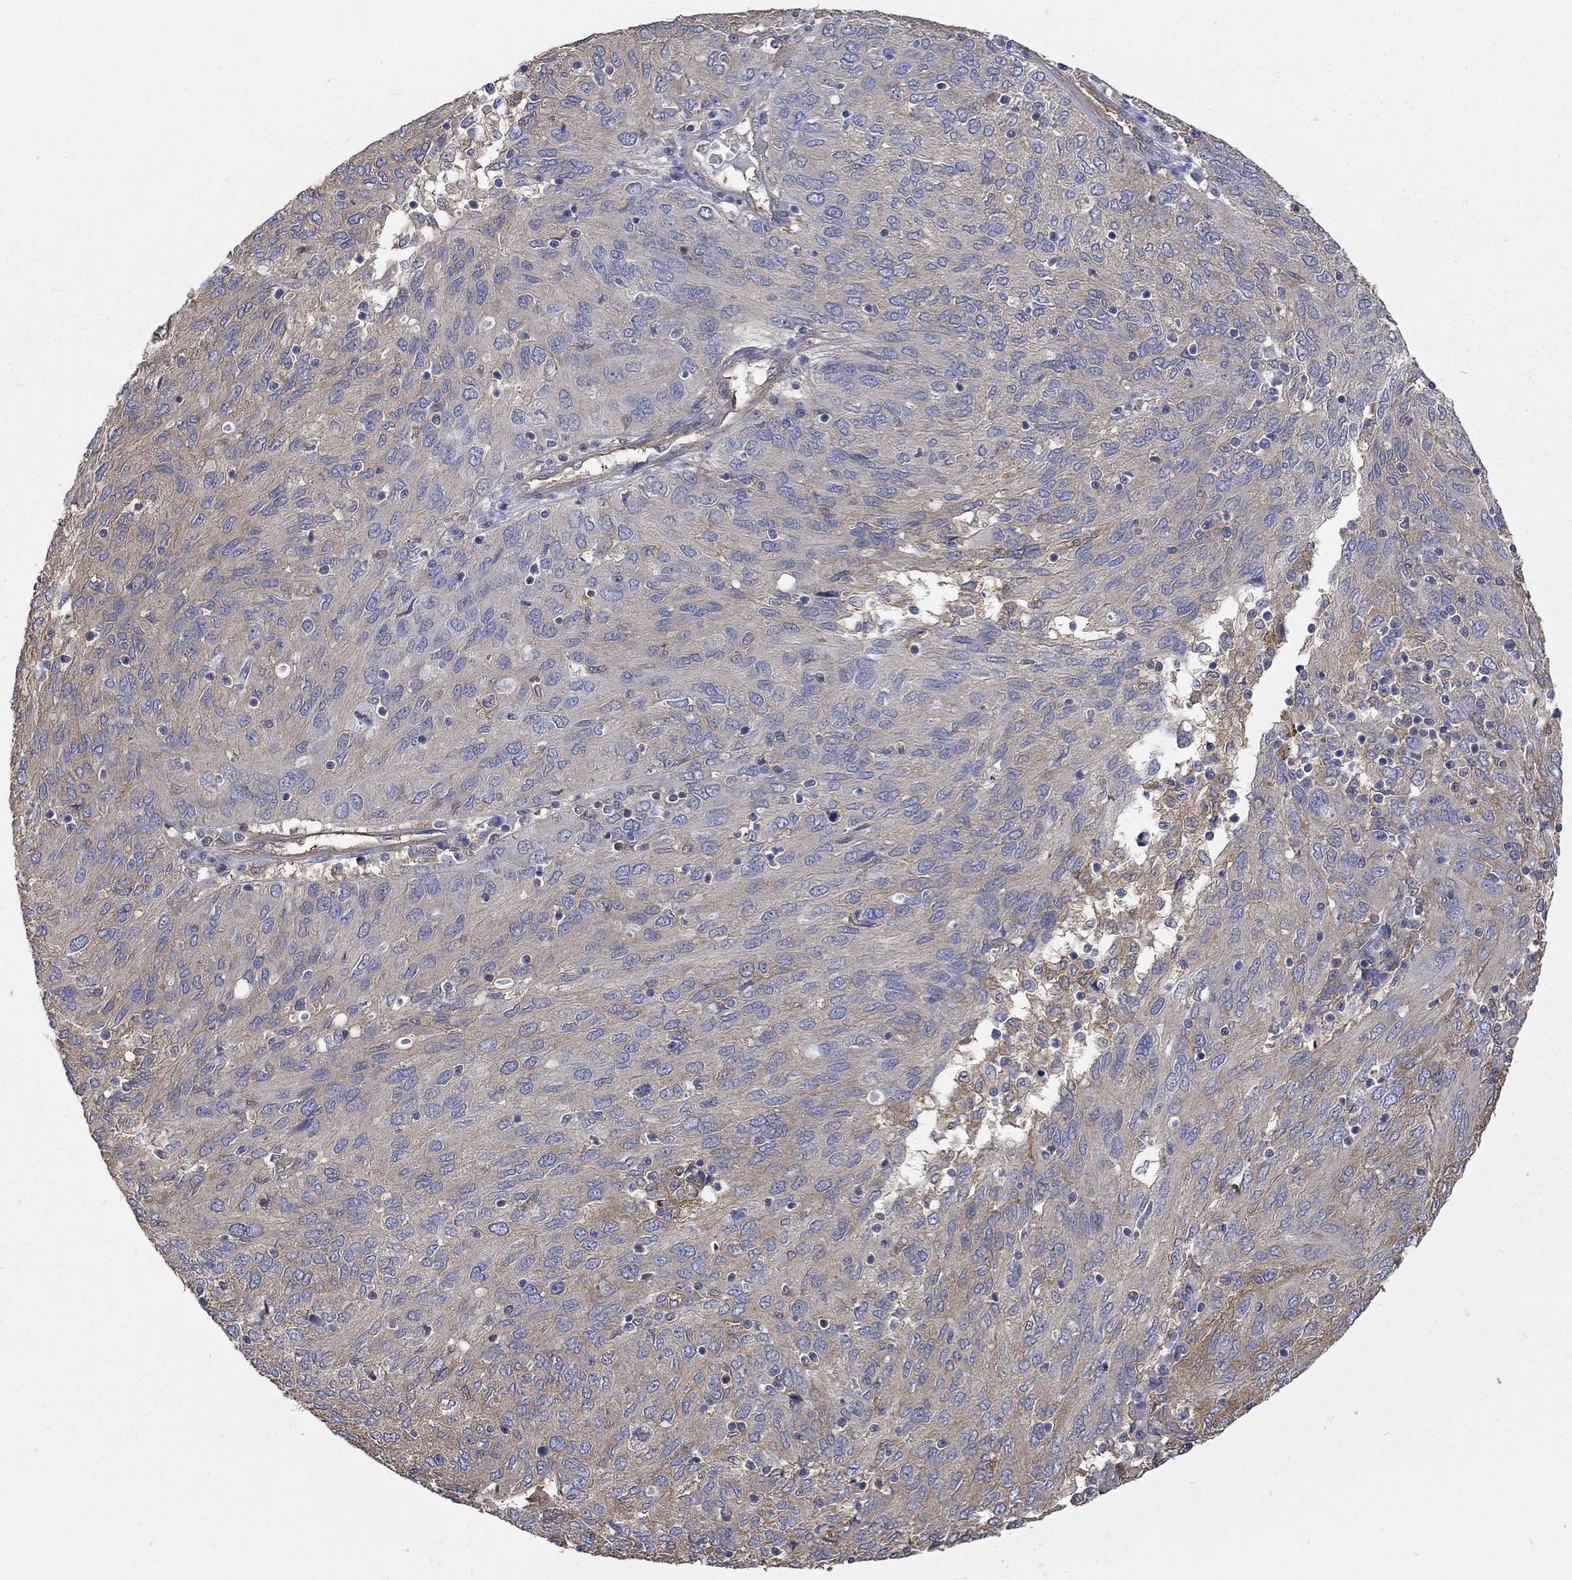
{"staining": {"intensity": "moderate", "quantity": "<25%", "location": "cytoplasmic/membranous"}, "tissue": "ovarian cancer", "cell_type": "Tumor cells", "image_type": "cancer", "snomed": [{"axis": "morphology", "description": "Carcinoma, endometroid"}, {"axis": "topography", "description": "Ovary"}], "caption": "IHC of ovarian endometroid carcinoma shows low levels of moderate cytoplasmic/membranous expression in about <25% of tumor cells.", "gene": "DPYSL2", "patient": {"sex": "female", "age": 50}}